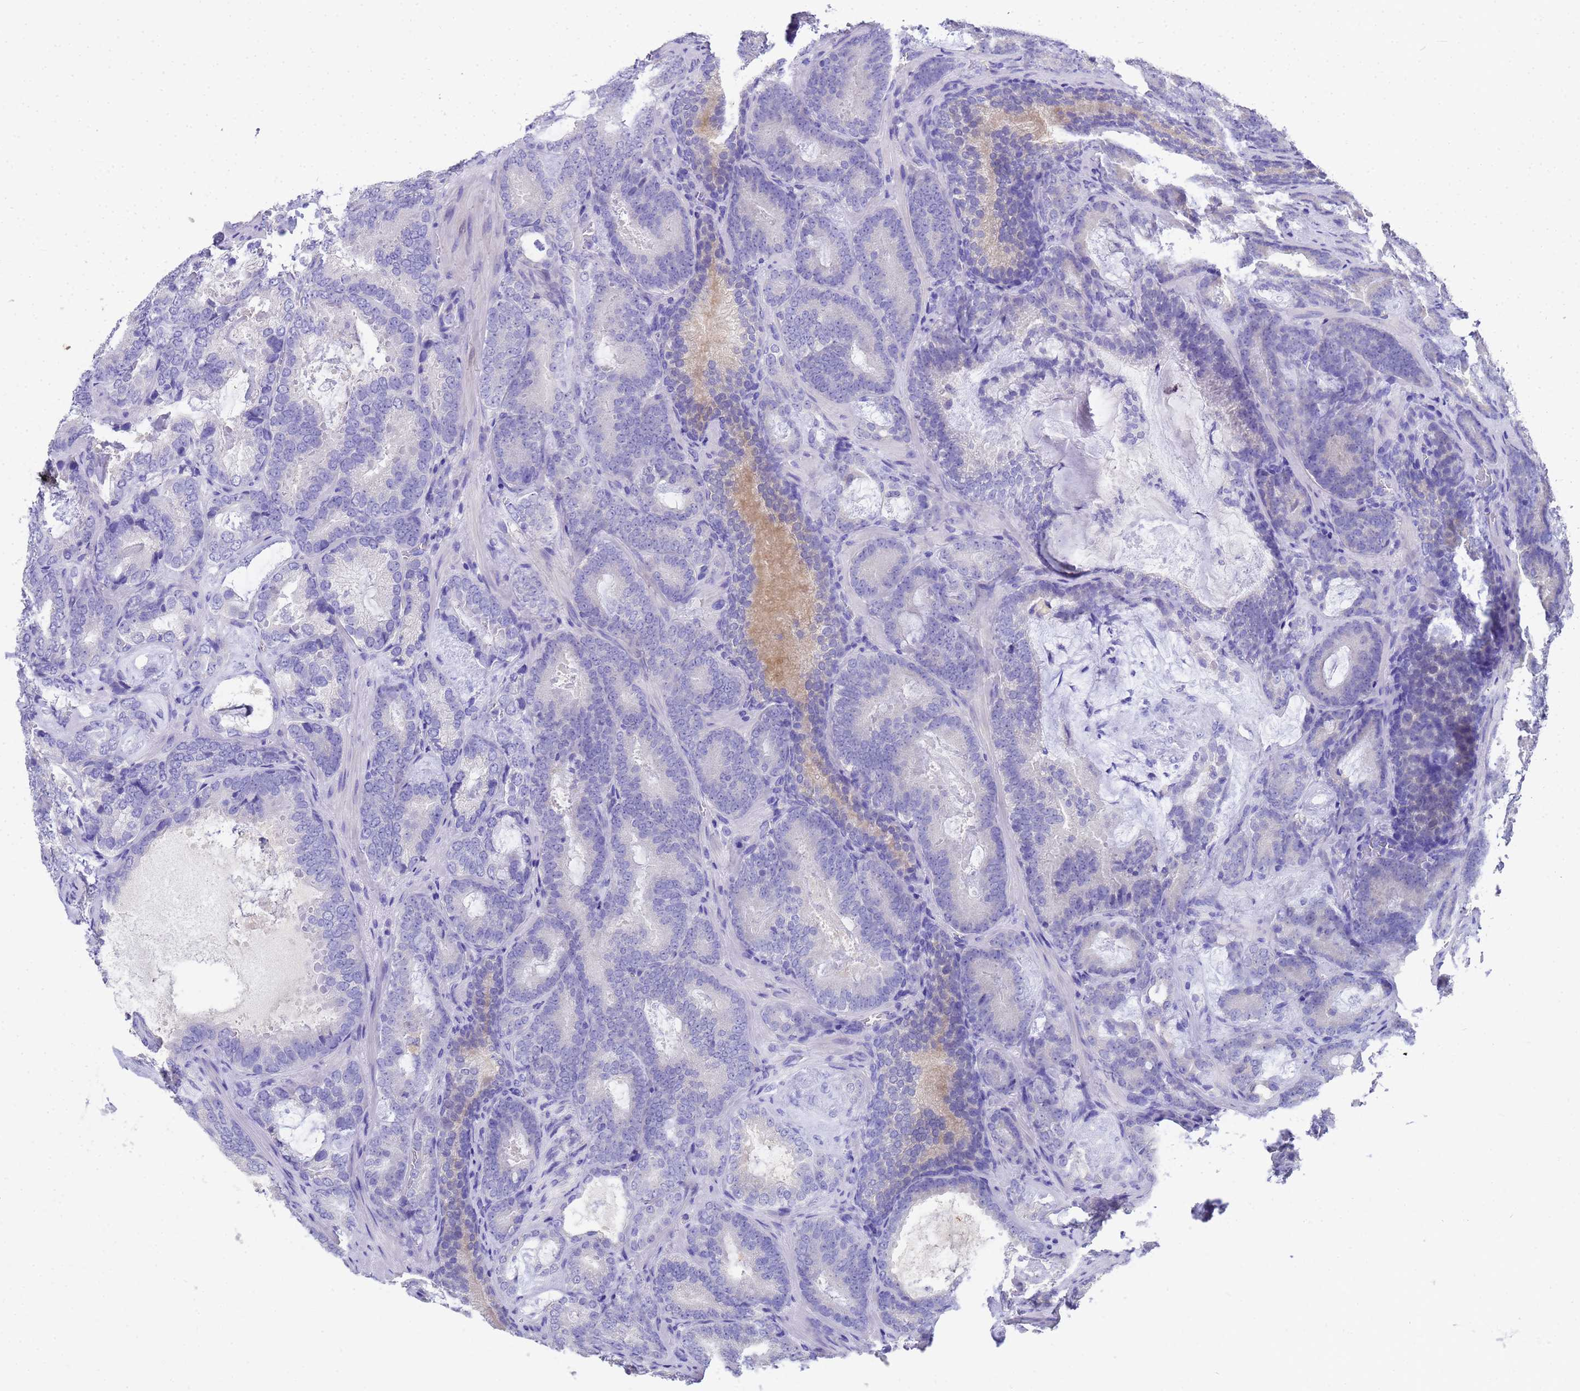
{"staining": {"intensity": "negative", "quantity": "none", "location": "none"}, "tissue": "prostate cancer", "cell_type": "Tumor cells", "image_type": "cancer", "snomed": [{"axis": "morphology", "description": "Adenocarcinoma, Low grade"}, {"axis": "topography", "description": "Prostate"}], "caption": "Immunohistochemistry of prostate cancer (adenocarcinoma (low-grade)) exhibits no positivity in tumor cells.", "gene": "MS4A13", "patient": {"sex": "male", "age": 60}}